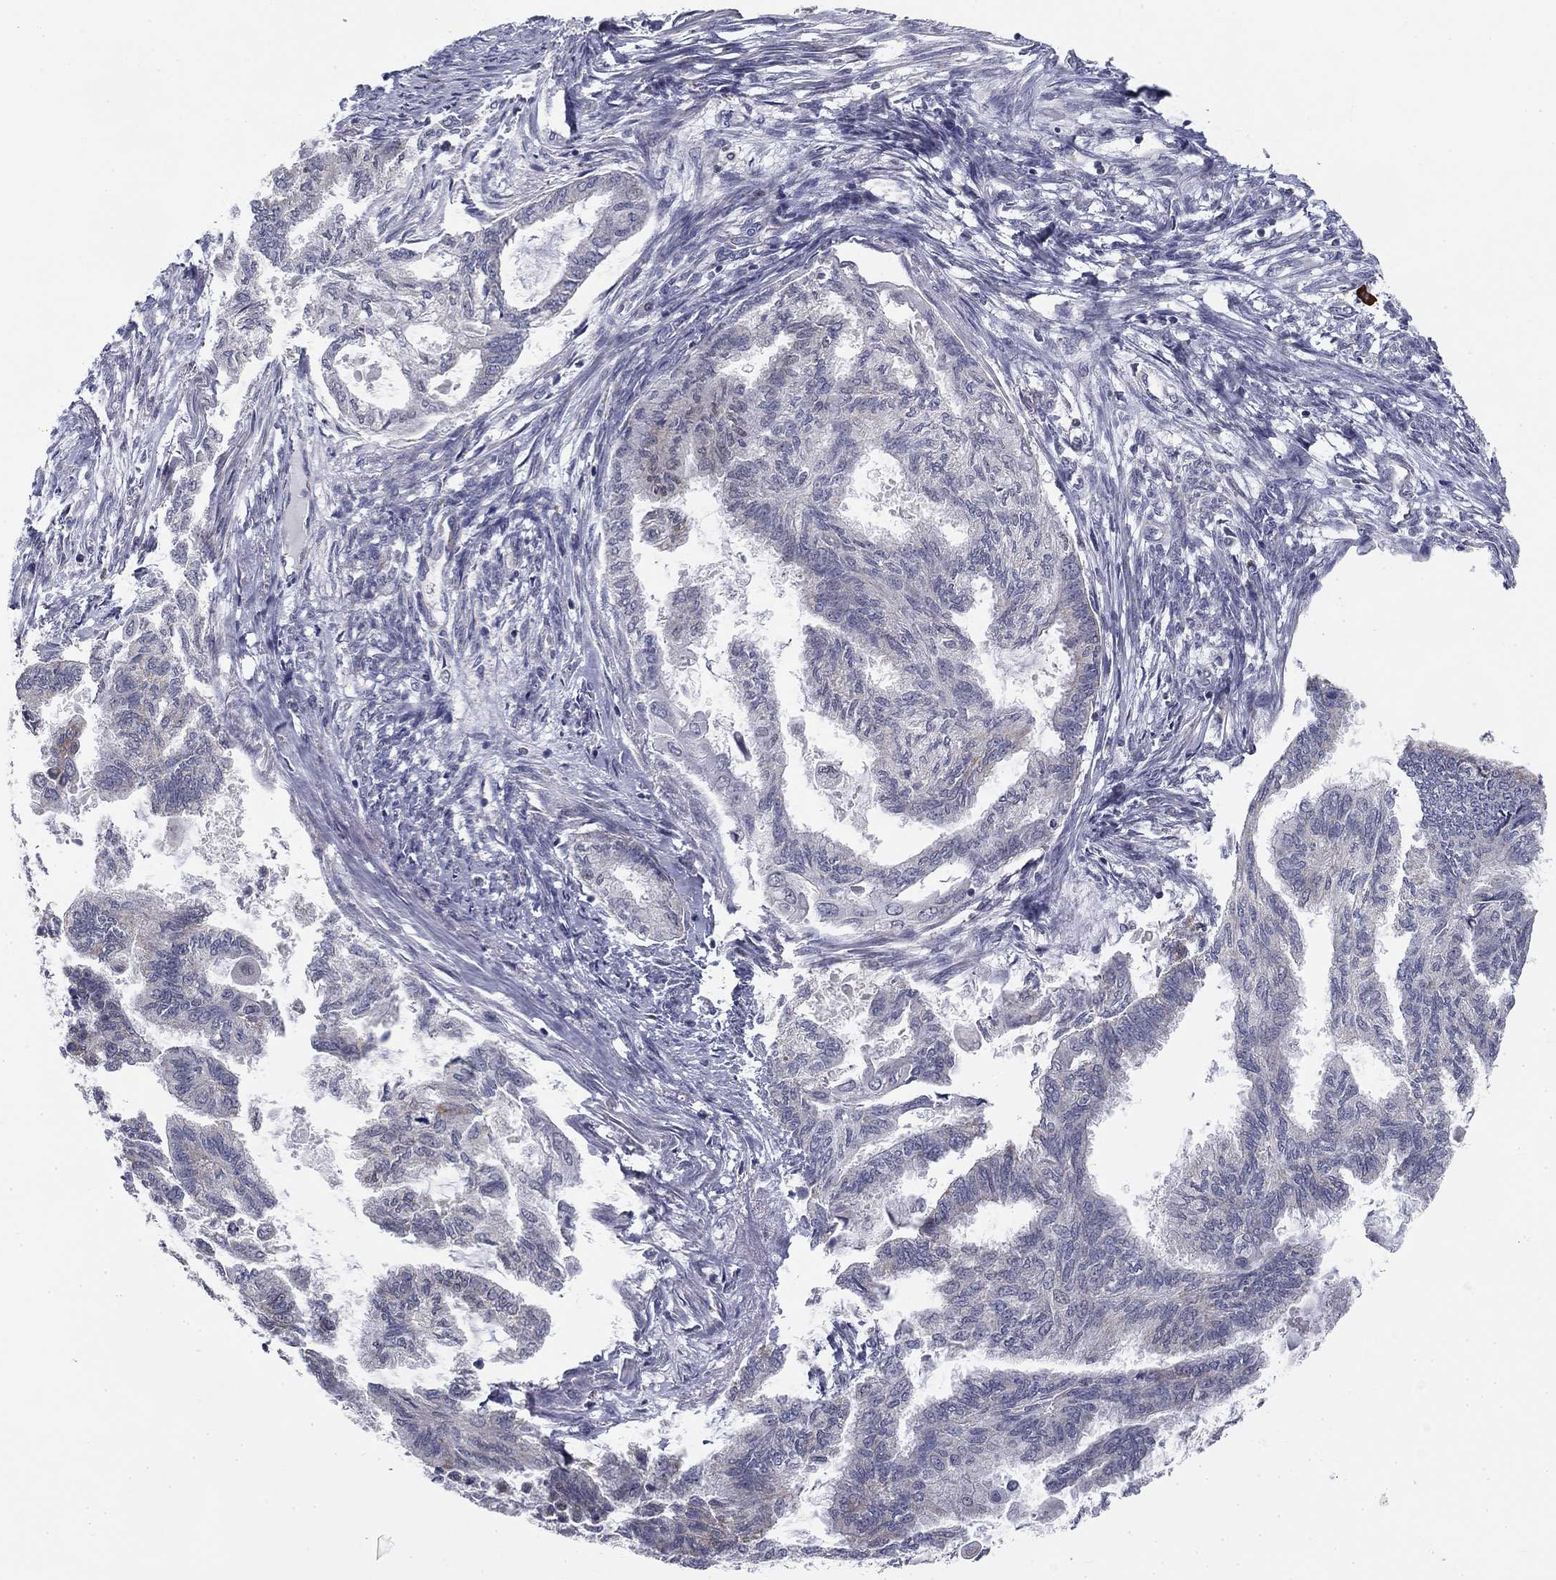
{"staining": {"intensity": "negative", "quantity": "none", "location": "none"}, "tissue": "endometrial cancer", "cell_type": "Tumor cells", "image_type": "cancer", "snomed": [{"axis": "morphology", "description": "Adenocarcinoma, NOS"}, {"axis": "topography", "description": "Endometrium"}], "caption": "Tumor cells are negative for protein expression in human endometrial cancer (adenocarcinoma). The staining was performed using DAB (3,3'-diaminobenzidine) to visualize the protein expression in brown, while the nuclei were stained in blue with hematoxylin (Magnification: 20x).", "gene": "SLC2A9", "patient": {"sex": "female", "age": 86}}